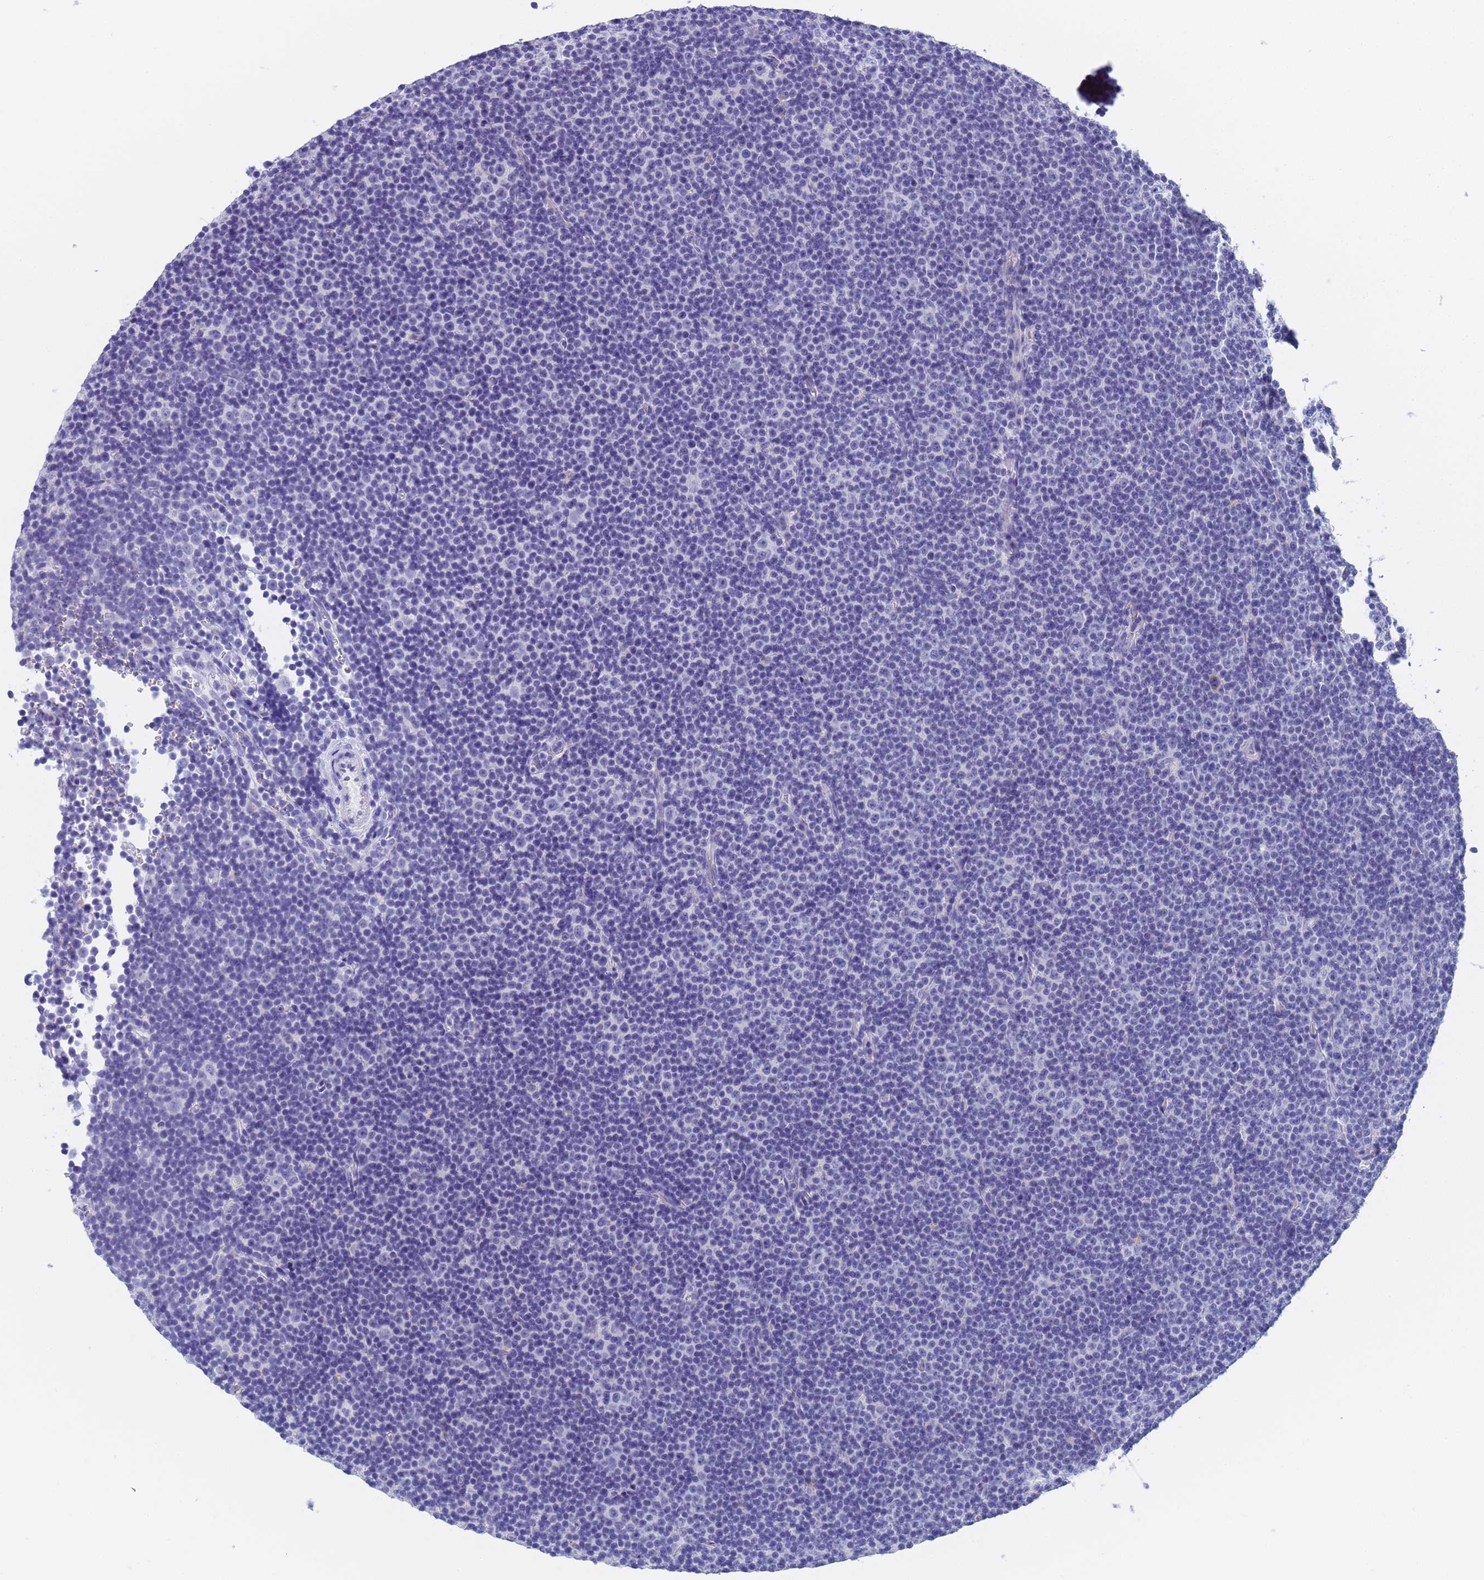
{"staining": {"intensity": "negative", "quantity": "none", "location": "none"}, "tissue": "lymphoma", "cell_type": "Tumor cells", "image_type": "cancer", "snomed": [{"axis": "morphology", "description": "Malignant lymphoma, non-Hodgkin's type, Low grade"}, {"axis": "topography", "description": "Lymph node"}], "caption": "IHC image of neoplastic tissue: human lymphoma stained with DAB exhibits no significant protein staining in tumor cells.", "gene": "STATH", "patient": {"sex": "female", "age": 67}}